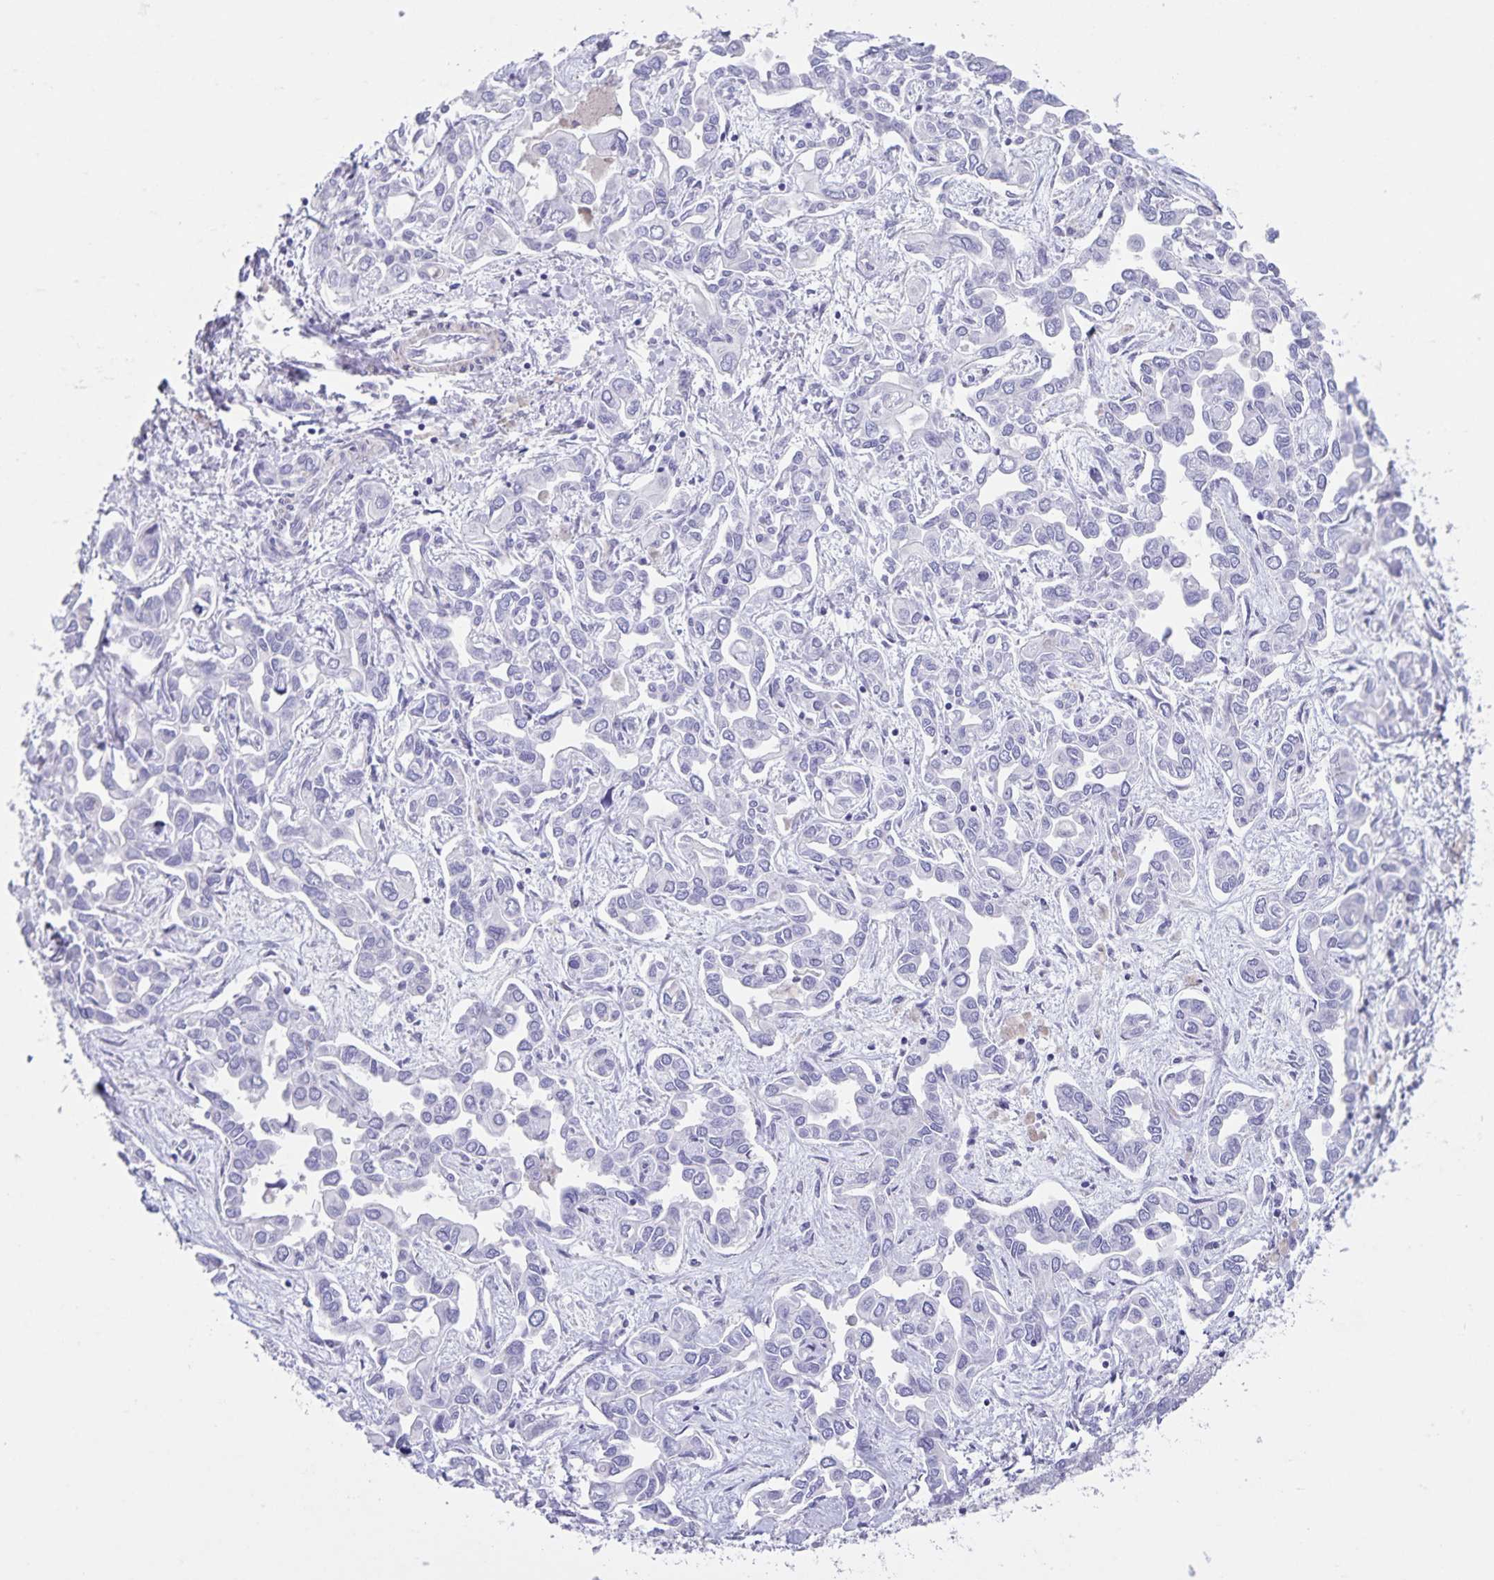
{"staining": {"intensity": "negative", "quantity": "none", "location": "none"}, "tissue": "liver cancer", "cell_type": "Tumor cells", "image_type": "cancer", "snomed": [{"axis": "morphology", "description": "Cholangiocarcinoma"}, {"axis": "topography", "description": "Liver"}], "caption": "Tumor cells are negative for brown protein staining in cholangiocarcinoma (liver).", "gene": "C11orf42", "patient": {"sex": "female", "age": 64}}